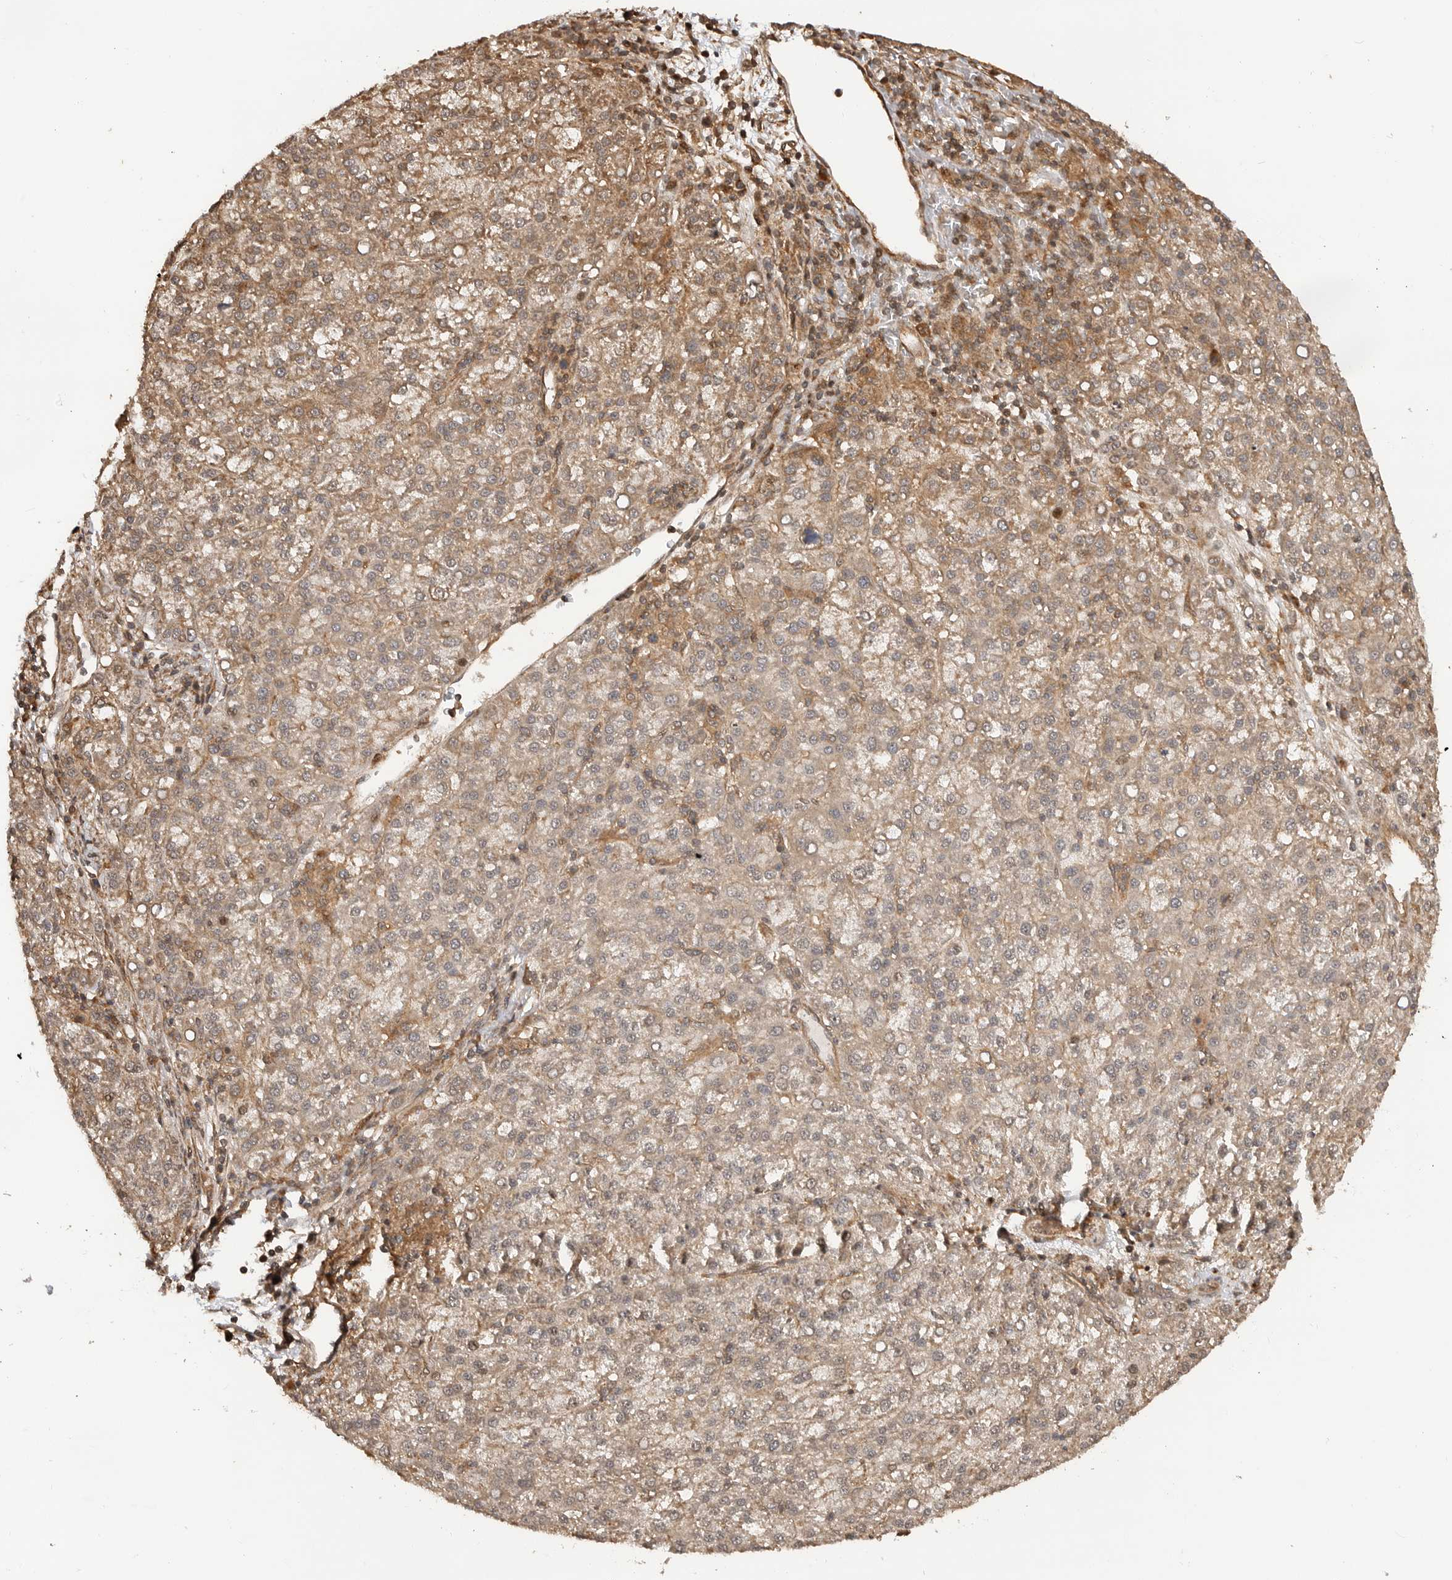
{"staining": {"intensity": "moderate", "quantity": "<25%", "location": "cytoplasmic/membranous"}, "tissue": "liver cancer", "cell_type": "Tumor cells", "image_type": "cancer", "snomed": [{"axis": "morphology", "description": "Carcinoma, Hepatocellular, NOS"}, {"axis": "topography", "description": "Liver"}], "caption": "The photomicrograph exhibits a brown stain indicating the presence of a protein in the cytoplasmic/membranous of tumor cells in liver cancer (hepatocellular carcinoma).", "gene": "ADPRS", "patient": {"sex": "female", "age": 58}}